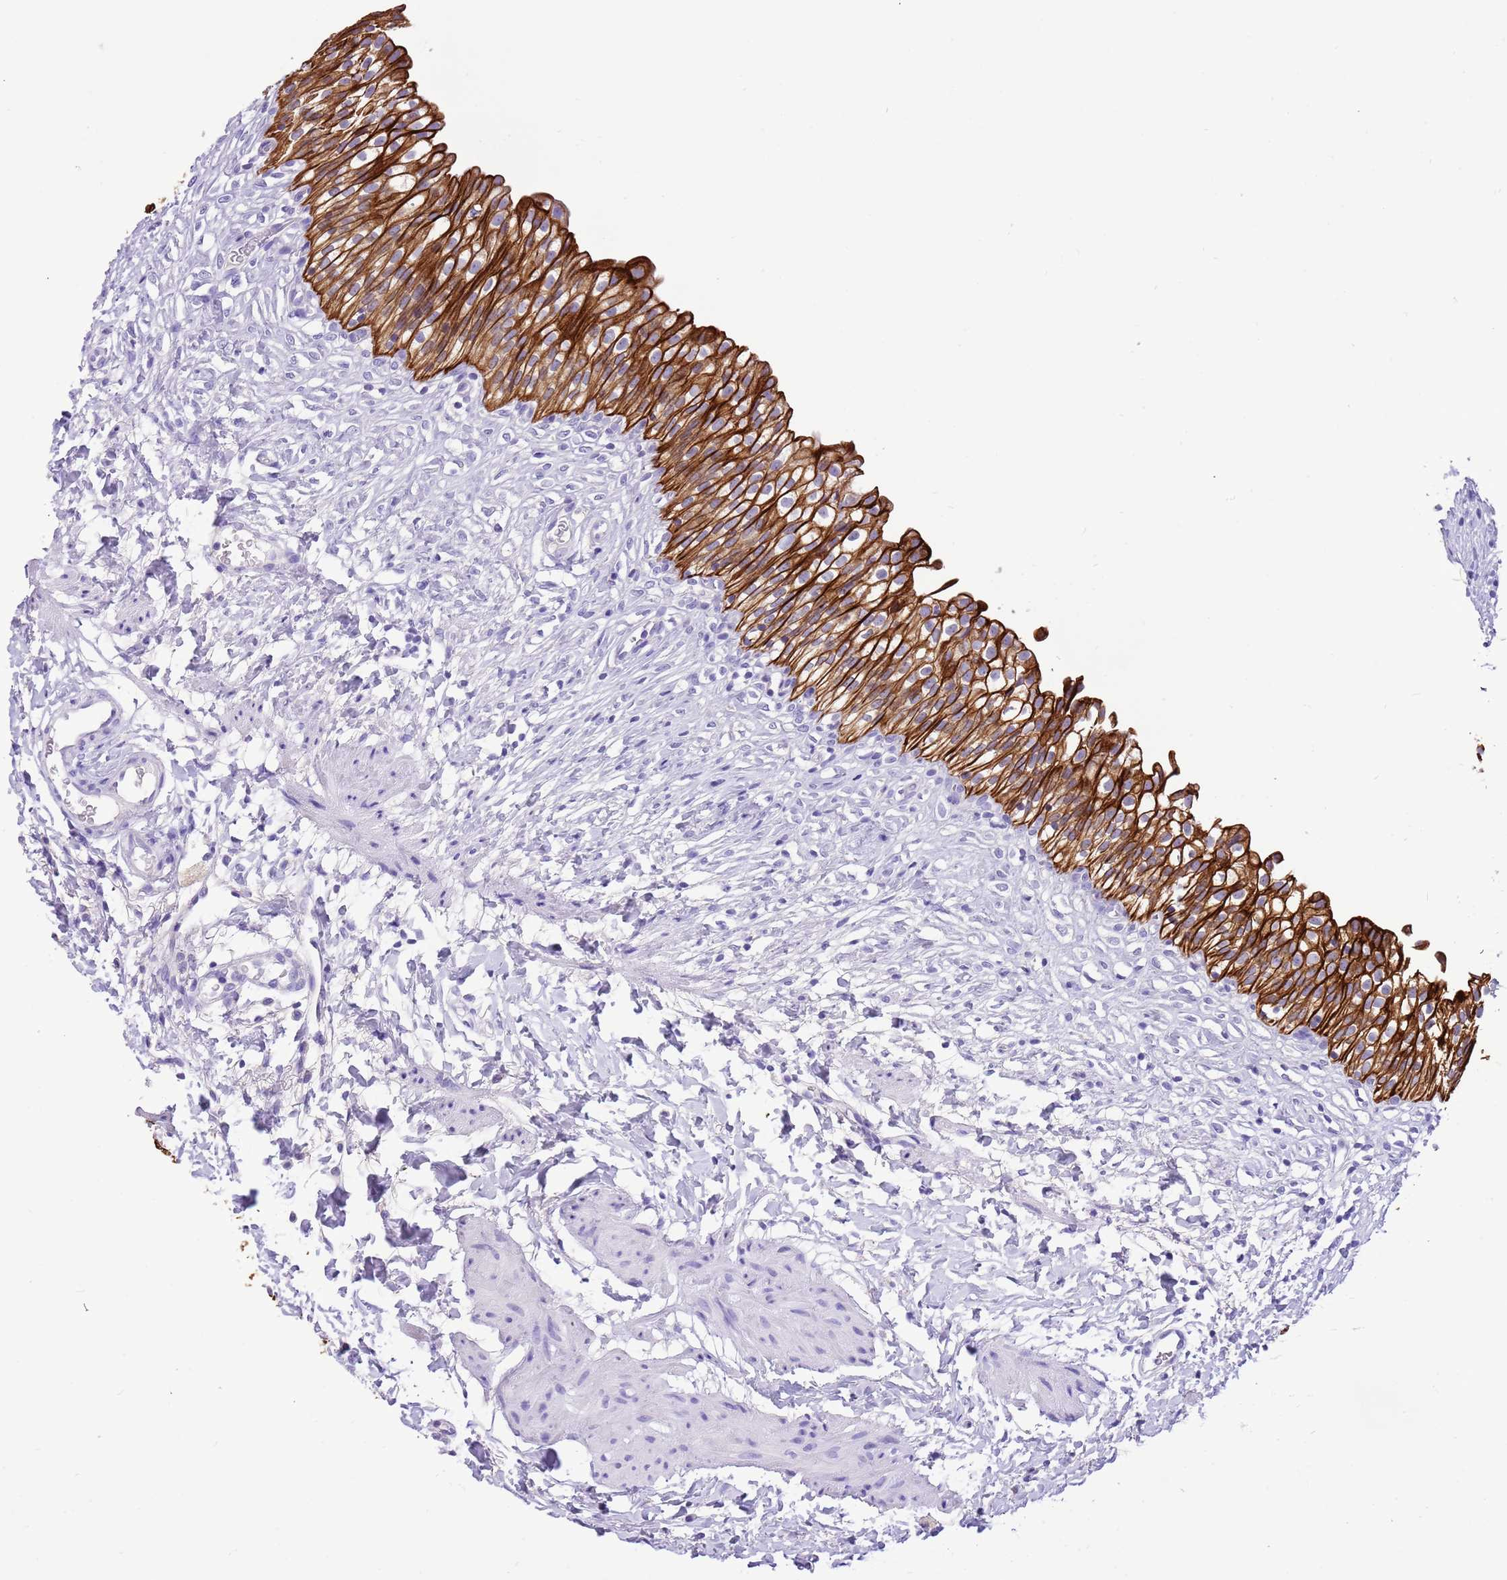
{"staining": {"intensity": "strong", "quantity": ">75%", "location": "cytoplasmic/membranous"}, "tissue": "urinary bladder", "cell_type": "Urothelial cells", "image_type": "normal", "snomed": [{"axis": "morphology", "description": "Normal tissue, NOS"}, {"axis": "topography", "description": "Urinary bladder"}], "caption": "Approximately >75% of urothelial cells in normal human urinary bladder exhibit strong cytoplasmic/membranous protein positivity as visualized by brown immunohistochemical staining.", "gene": "R3HDM4", "patient": {"sex": "male", "age": 55}}